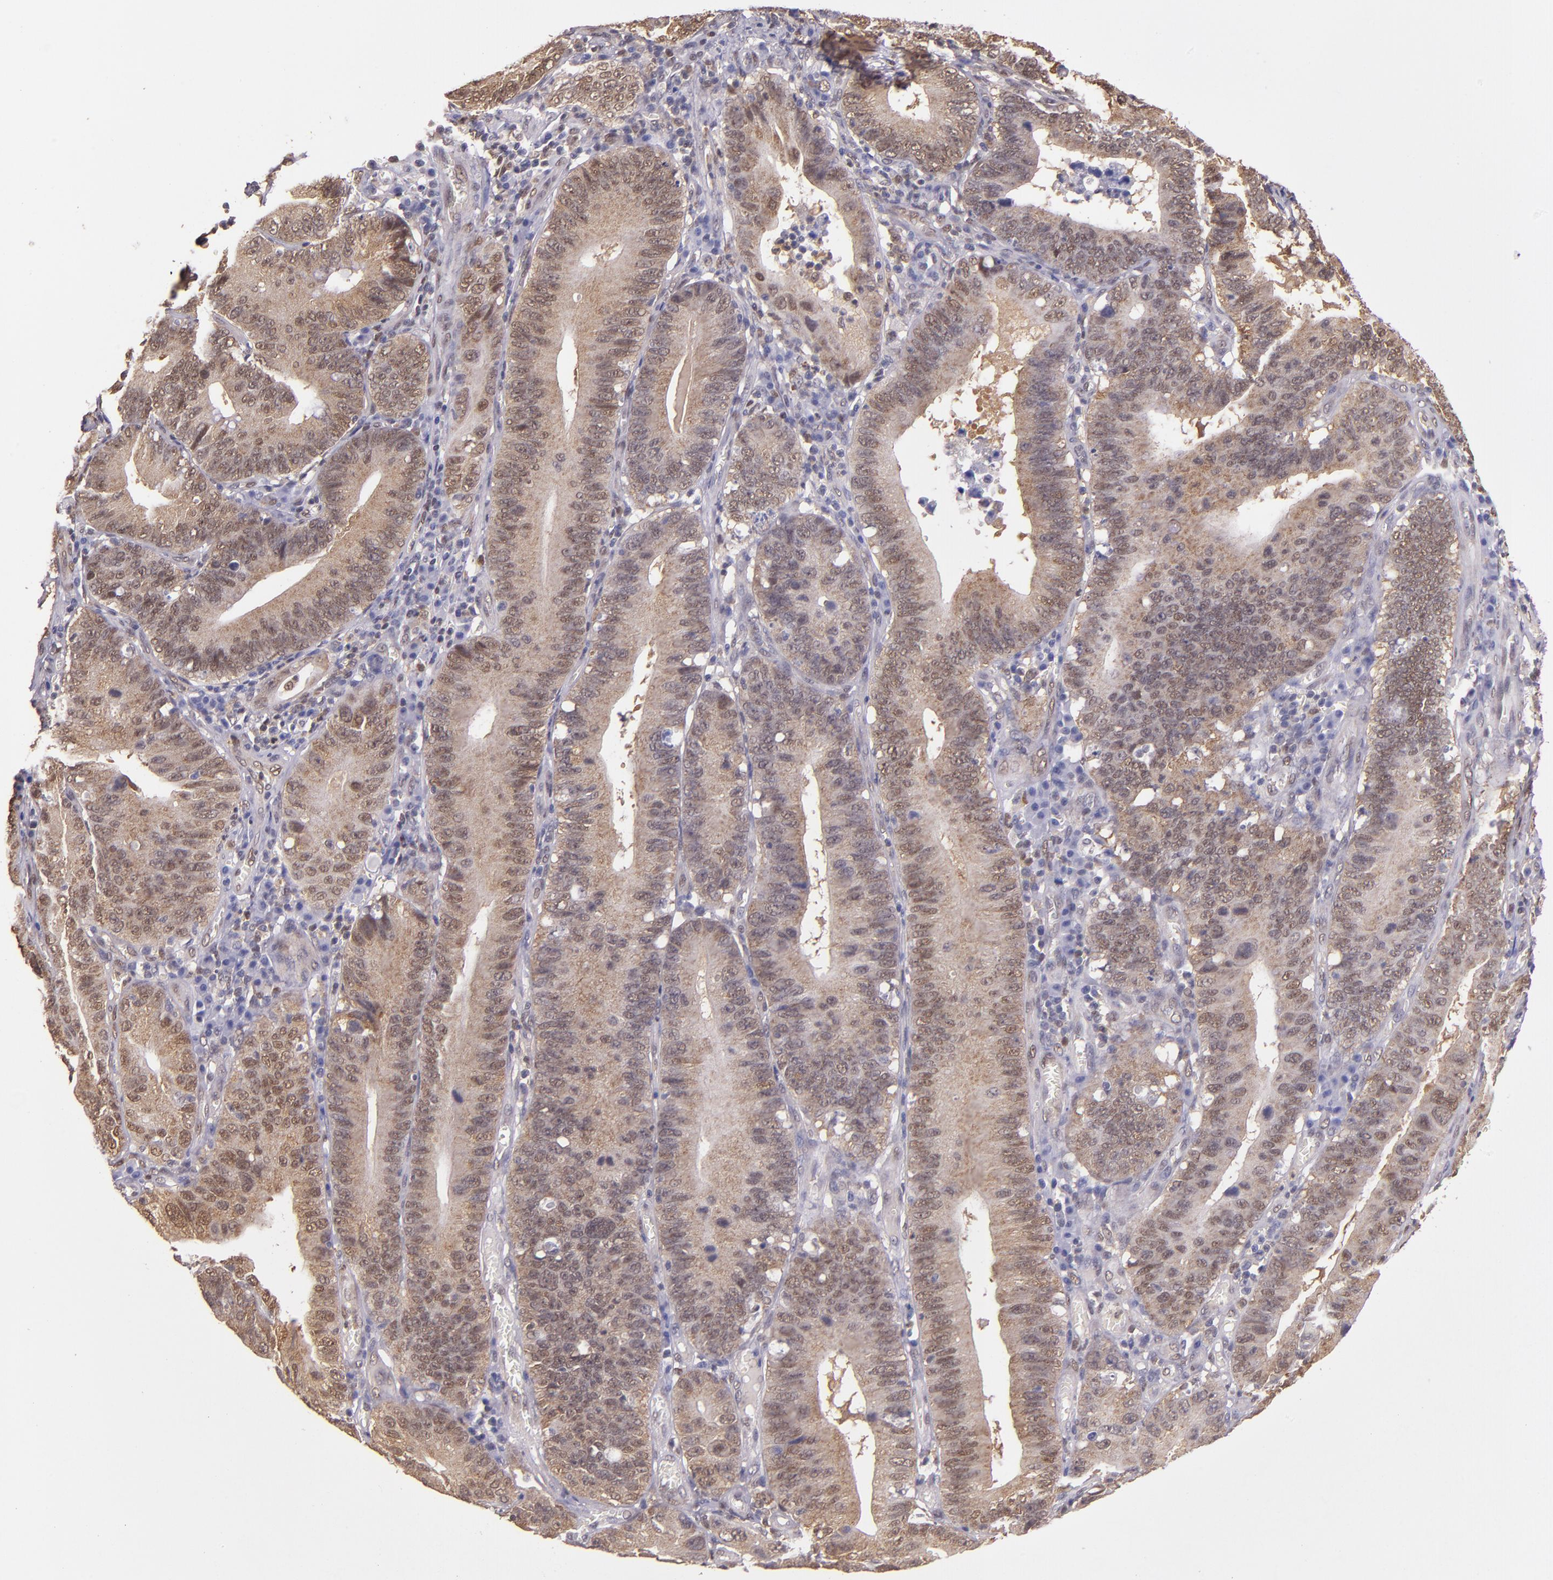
{"staining": {"intensity": "moderate", "quantity": "25%-75%", "location": "cytoplasmic/membranous,nuclear"}, "tissue": "stomach cancer", "cell_type": "Tumor cells", "image_type": "cancer", "snomed": [{"axis": "morphology", "description": "Adenocarcinoma, NOS"}, {"axis": "topography", "description": "Stomach"}, {"axis": "topography", "description": "Gastric cardia"}], "caption": "Immunohistochemical staining of human stomach cancer (adenocarcinoma) reveals moderate cytoplasmic/membranous and nuclear protein expression in about 25%-75% of tumor cells. The staining was performed using DAB (3,3'-diaminobenzidine), with brown indicating positive protein expression. Nuclei are stained blue with hematoxylin.", "gene": "STAT6", "patient": {"sex": "male", "age": 59}}